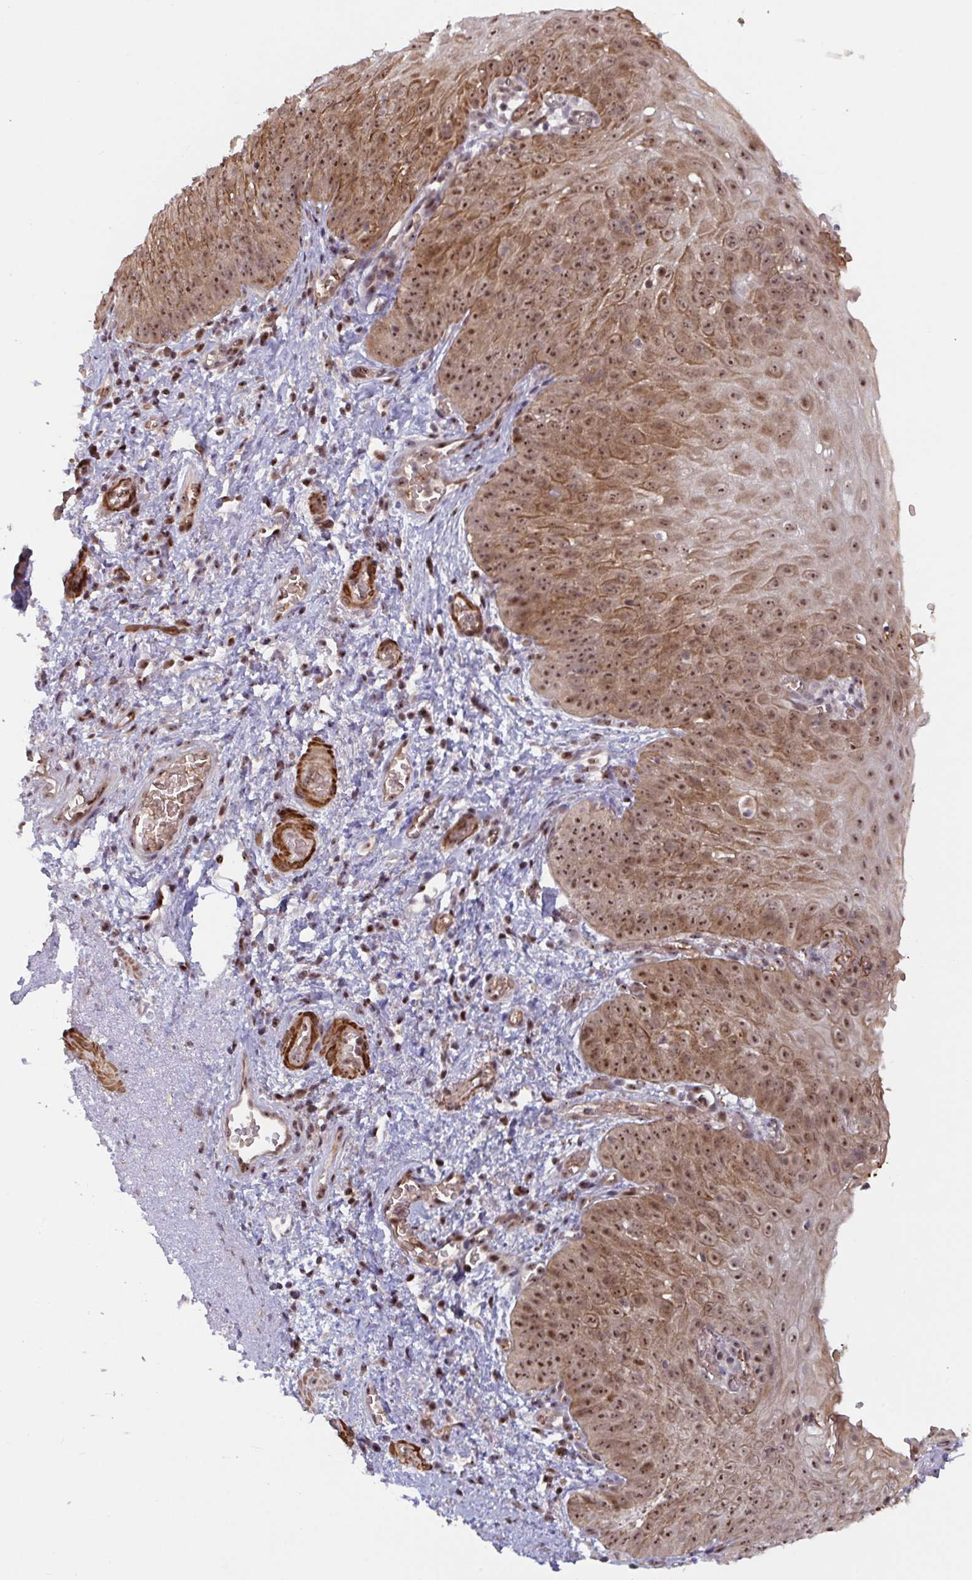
{"staining": {"intensity": "moderate", "quantity": ">75%", "location": "cytoplasmic/membranous,nuclear"}, "tissue": "esophagus", "cell_type": "Squamous epithelial cells", "image_type": "normal", "snomed": [{"axis": "morphology", "description": "Normal tissue, NOS"}, {"axis": "topography", "description": "Esophagus"}], "caption": "Protein expression analysis of benign esophagus displays moderate cytoplasmic/membranous,nuclear positivity in approximately >75% of squamous epithelial cells. (DAB (3,3'-diaminobenzidine) = brown stain, brightfield microscopy at high magnification).", "gene": "NLRP13", "patient": {"sex": "male", "age": 71}}